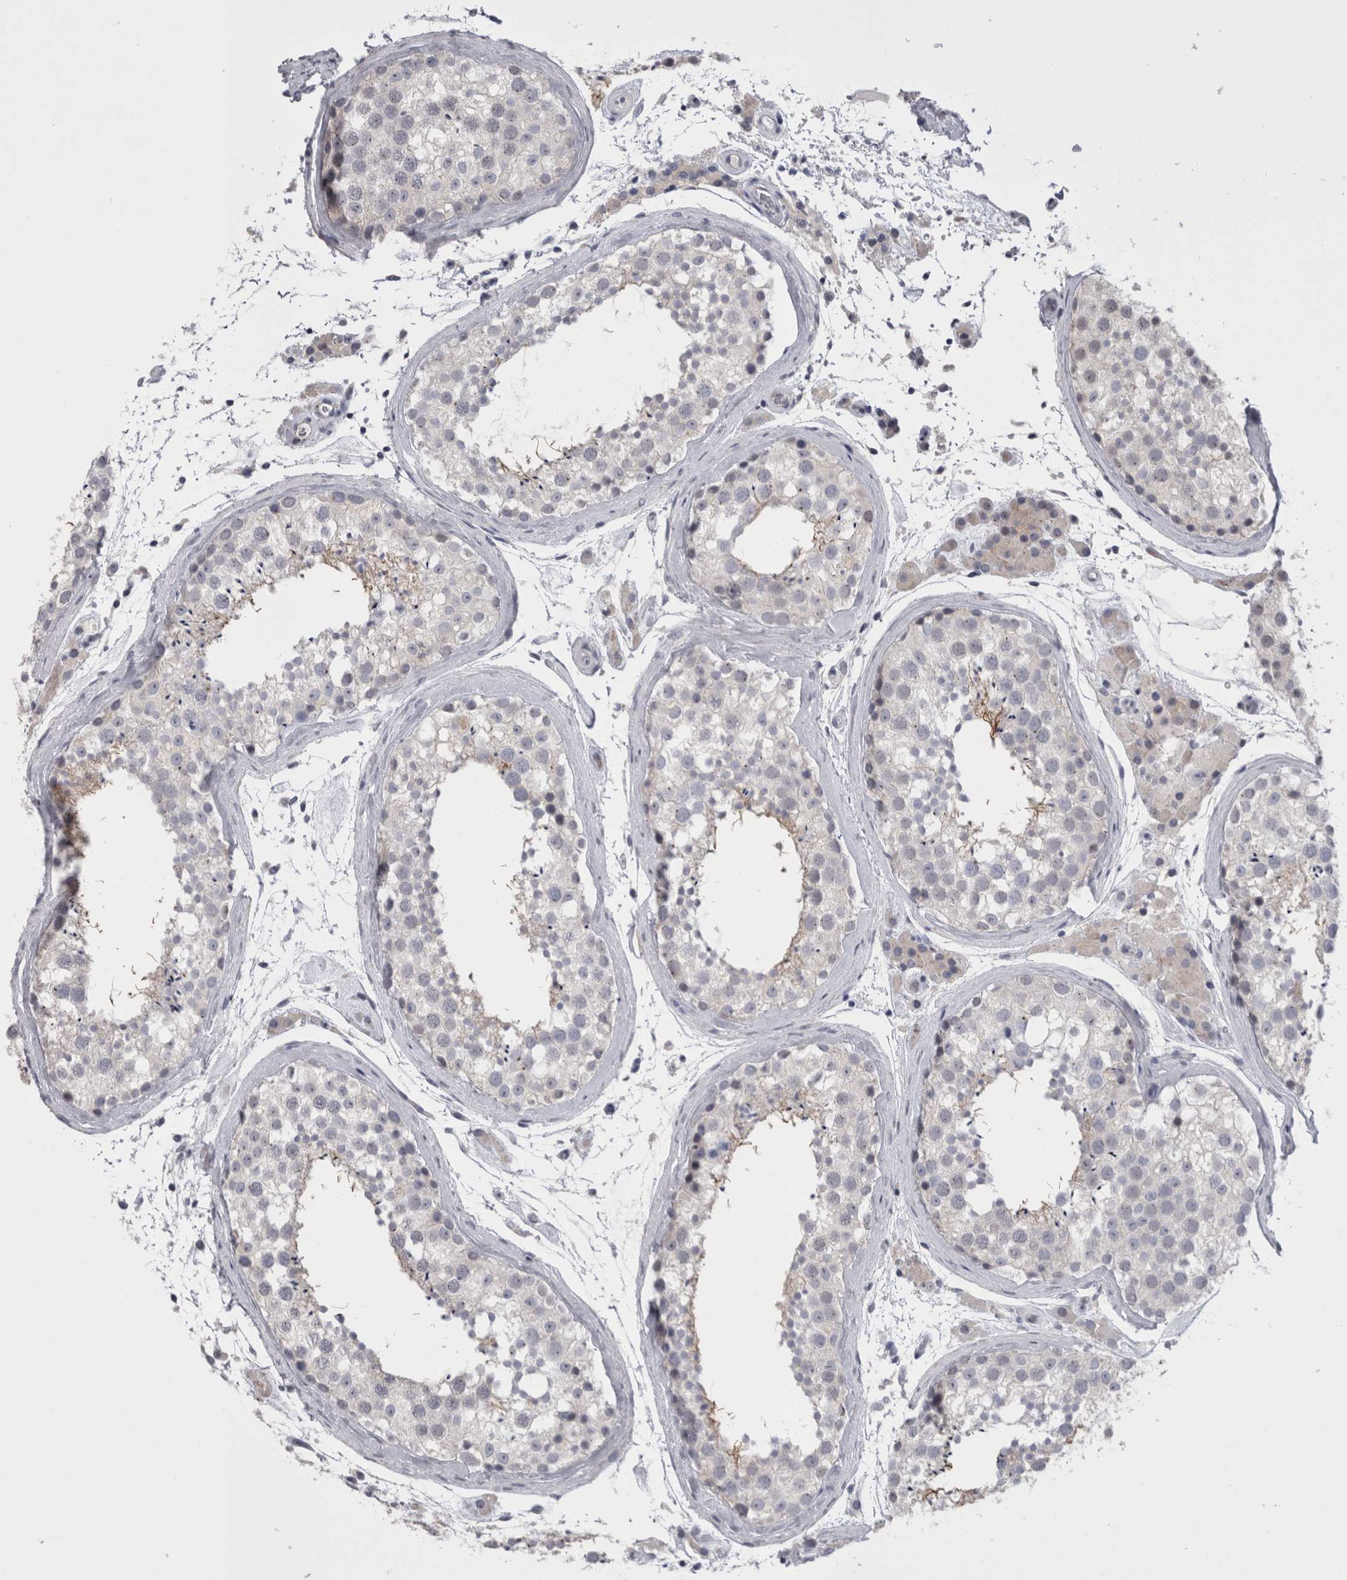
{"staining": {"intensity": "weak", "quantity": "<25%", "location": "cytoplasmic/membranous"}, "tissue": "testis", "cell_type": "Cells in seminiferous ducts", "image_type": "normal", "snomed": [{"axis": "morphology", "description": "Normal tissue, NOS"}, {"axis": "topography", "description": "Testis"}], "caption": "An IHC image of unremarkable testis is shown. There is no staining in cells in seminiferous ducts of testis.", "gene": "PWP2", "patient": {"sex": "male", "age": 46}}